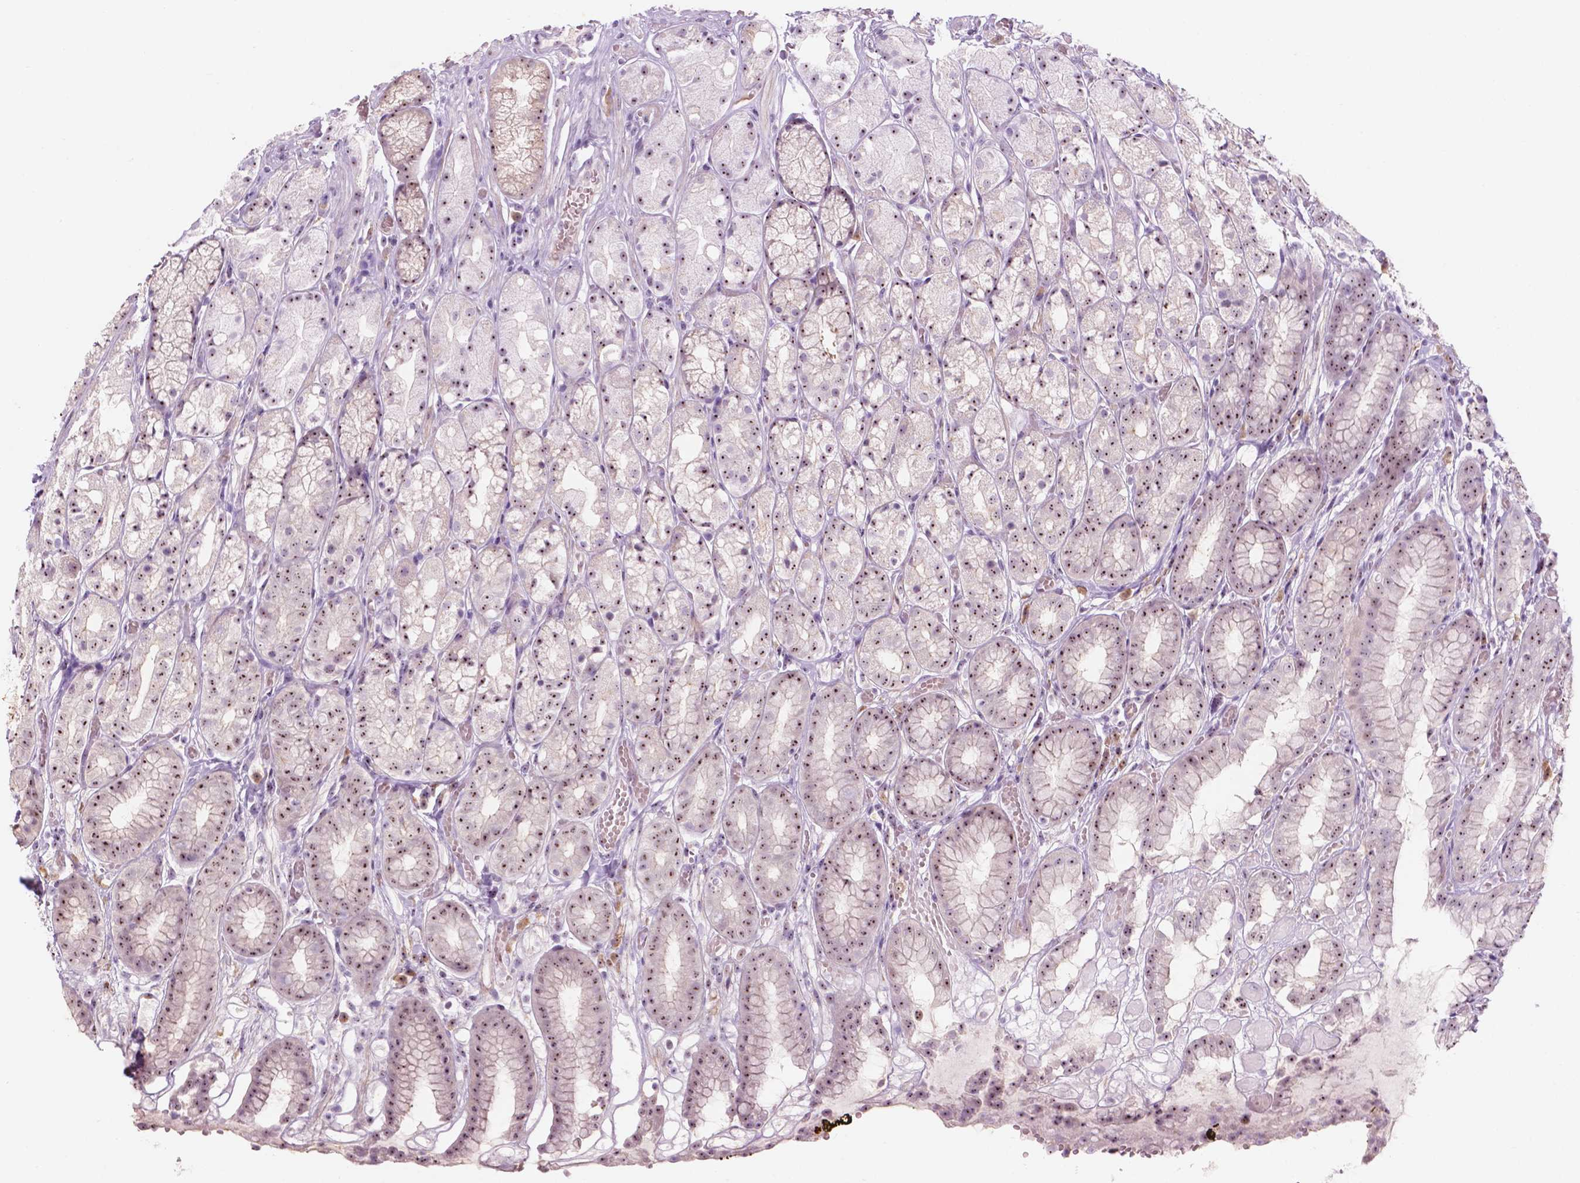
{"staining": {"intensity": "moderate", "quantity": "25%-75%", "location": "nuclear"}, "tissue": "stomach", "cell_type": "Glandular cells", "image_type": "normal", "snomed": [{"axis": "morphology", "description": "Normal tissue, NOS"}, {"axis": "topography", "description": "Stomach"}], "caption": "Normal stomach displays moderate nuclear staining in about 25%-75% of glandular cells.", "gene": "ZNF853", "patient": {"sex": "male", "age": 70}}